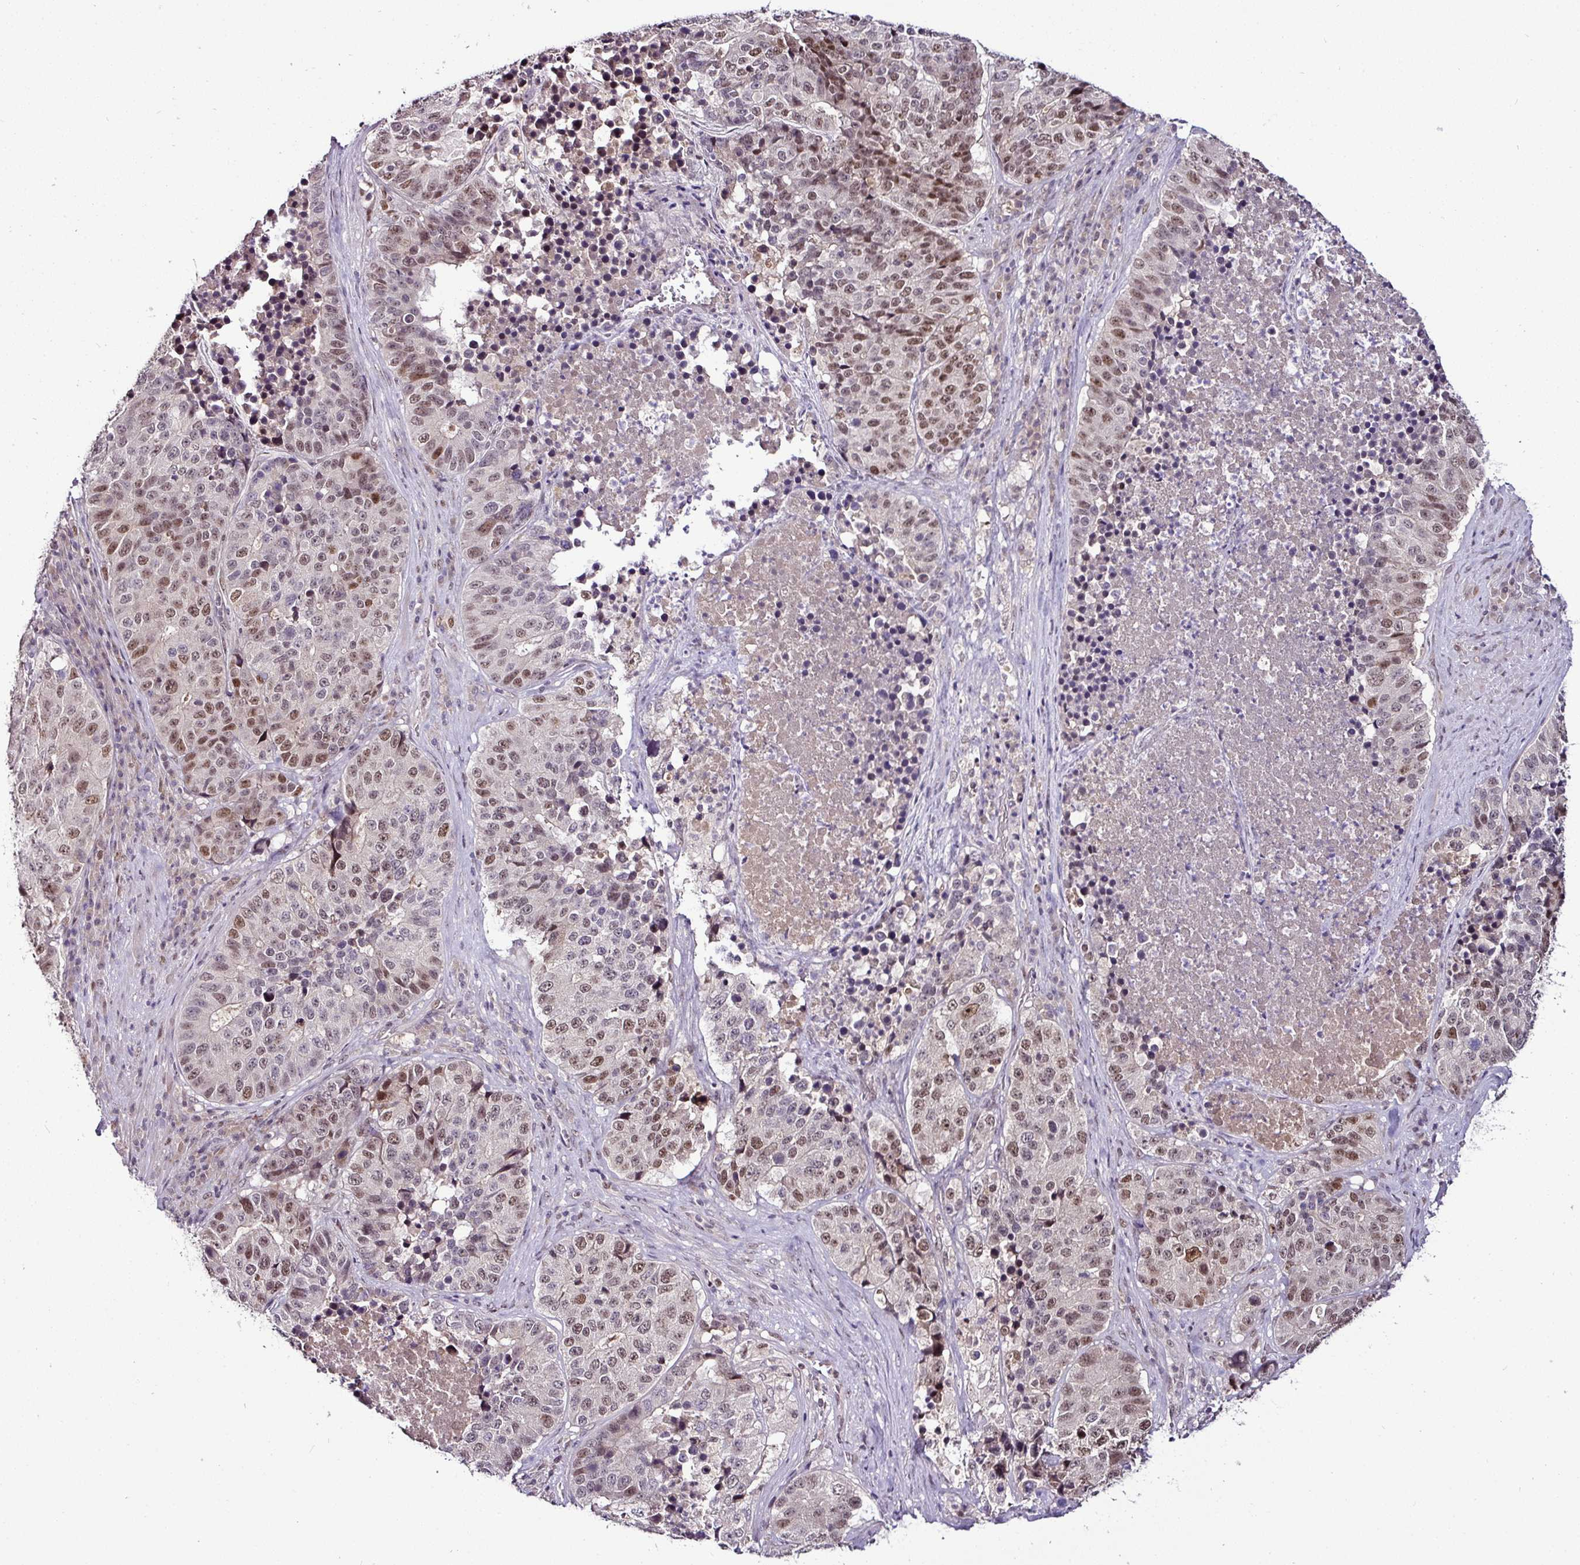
{"staining": {"intensity": "moderate", "quantity": "25%-75%", "location": "nuclear"}, "tissue": "stomach cancer", "cell_type": "Tumor cells", "image_type": "cancer", "snomed": [{"axis": "morphology", "description": "Adenocarcinoma, NOS"}, {"axis": "topography", "description": "Stomach"}], "caption": "Tumor cells show medium levels of moderate nuclear staining in approximately 25%-75% of cells in human stomach adenocarcinoma.", "gene": "KLF16", "patient": {"sex": "male", "age": 71}}